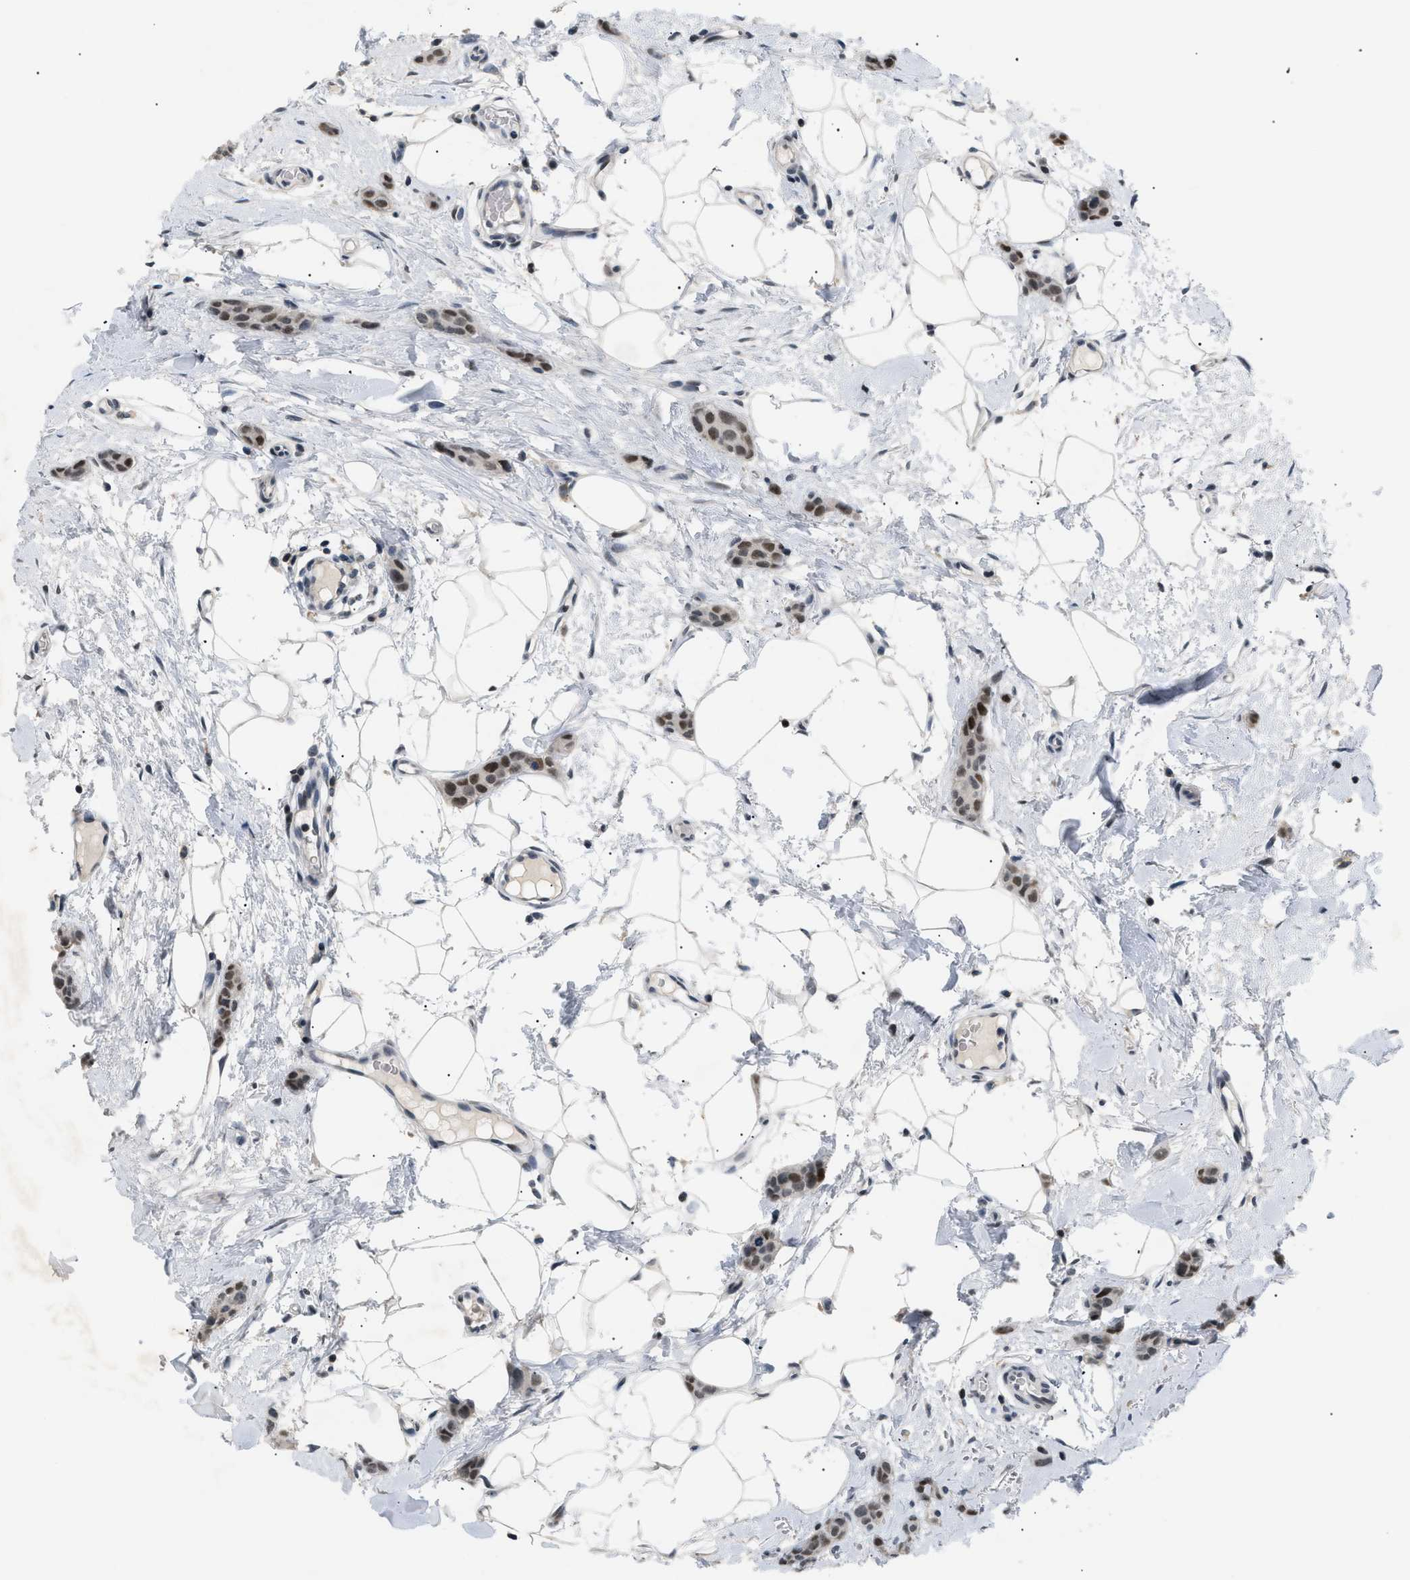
{"staining": {"intensity": "moderate", "quantity": "25%-75%", "location": "nuclear"}, "tissue": "breast cancer", "cell_type": "Tumor cells", "image_type": "cancer", "snomed": [{"axis": "morphology", "description": "Lobular carcinoma"}, {"axis": "topography", "description": "Skin"}, {"axis": "topography", "description": "Breast"}], "caption": "Human lobular carcinoma (breast) stained with a brown dye shows moderate nuclear positive expression in approximately 25%-75% of tumor cells.", "gene": "KCNC3", "patient": {"sex": "female", "age": 46}}